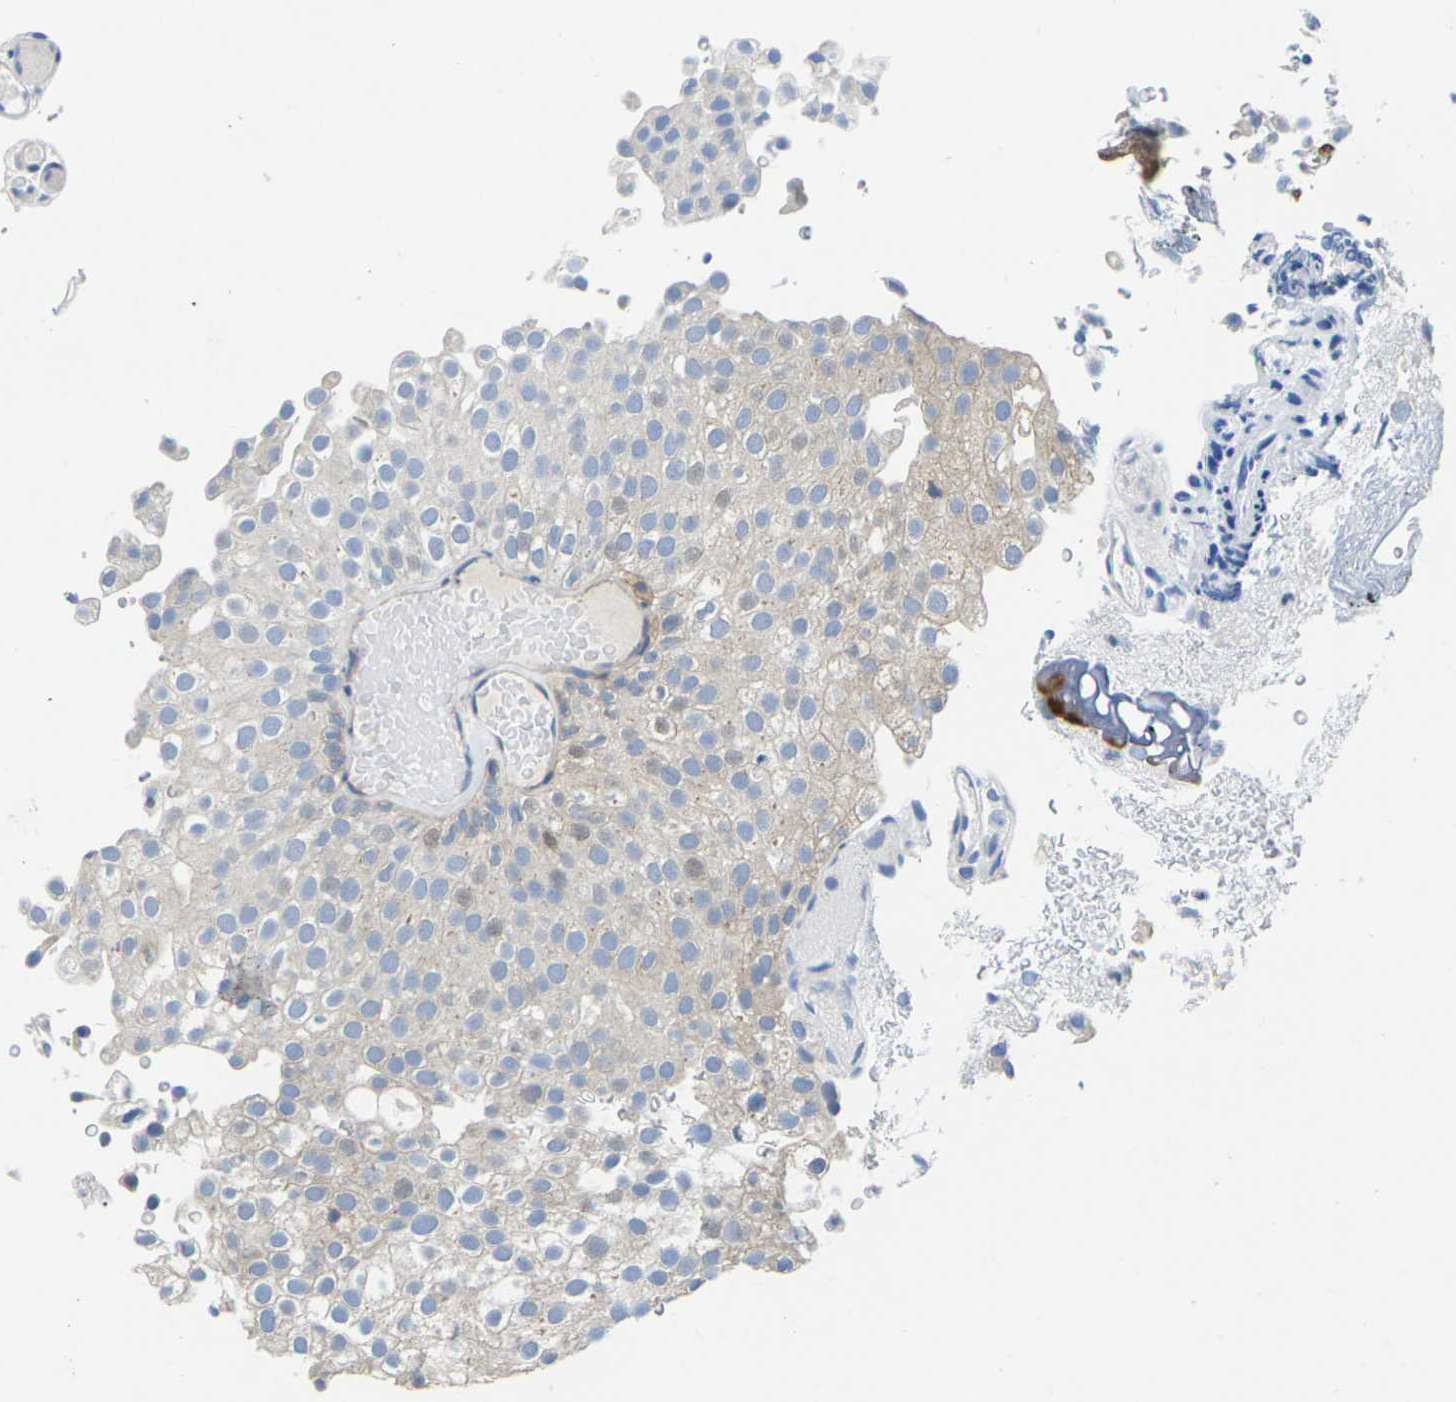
{"staining": {"intensity": "negative", "quantity": "none", "location": "none"}, "tissue": "urothelial cancer", "cell_type": "Tumor cells", "image_type": "cancer", "snomed": [{"axis": "morphology", "description": "Urothelial carcinoma, Low grade"}, {"axis": "topography", "description": "Urinary bladder"}], "caption": "Tumor cells are negative for protein expression in human urothelial cancer.", "gene": "SCNN1A", "patient": {"sex": "male", "age": 78}}